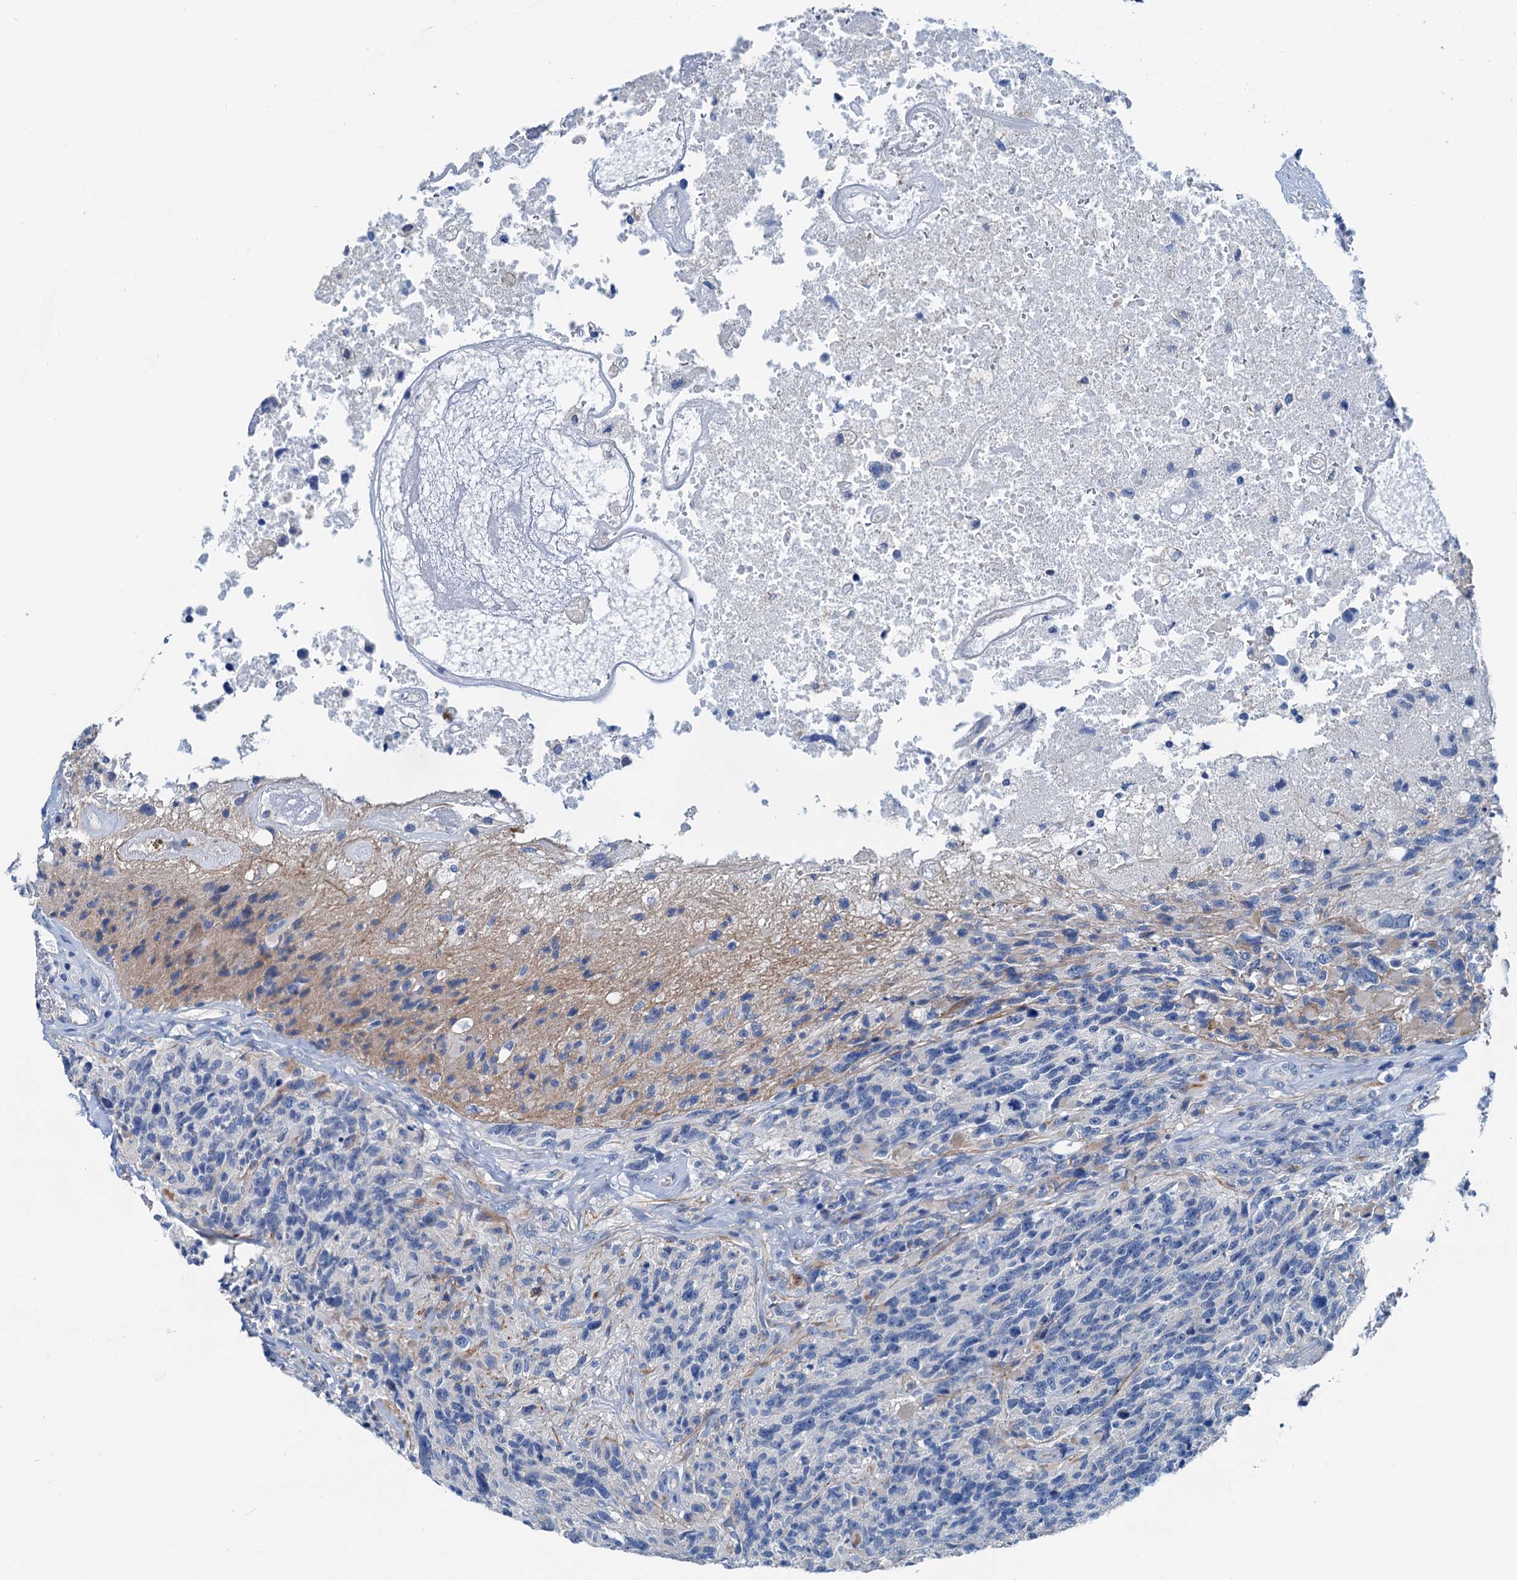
{"staining": {"intensity": "negative", "quantity": "none", "location": "none"}, "tissue": "glioma", "cell_type": "Tumor cells", "image_type": "cancer", "snomed": [{"axis": "morphology", "description": "Glioma, malignant, High grade"}, {"axis": "topography", "description": "Brain"}], "caption": "DAB (3,3'-diaminobenzidine) immunohistochemical staining of glioma demonstrates no significant staining in tumor cells.", "gene": "ELAC1", "patient": {"sex": "male", "age": 76}}